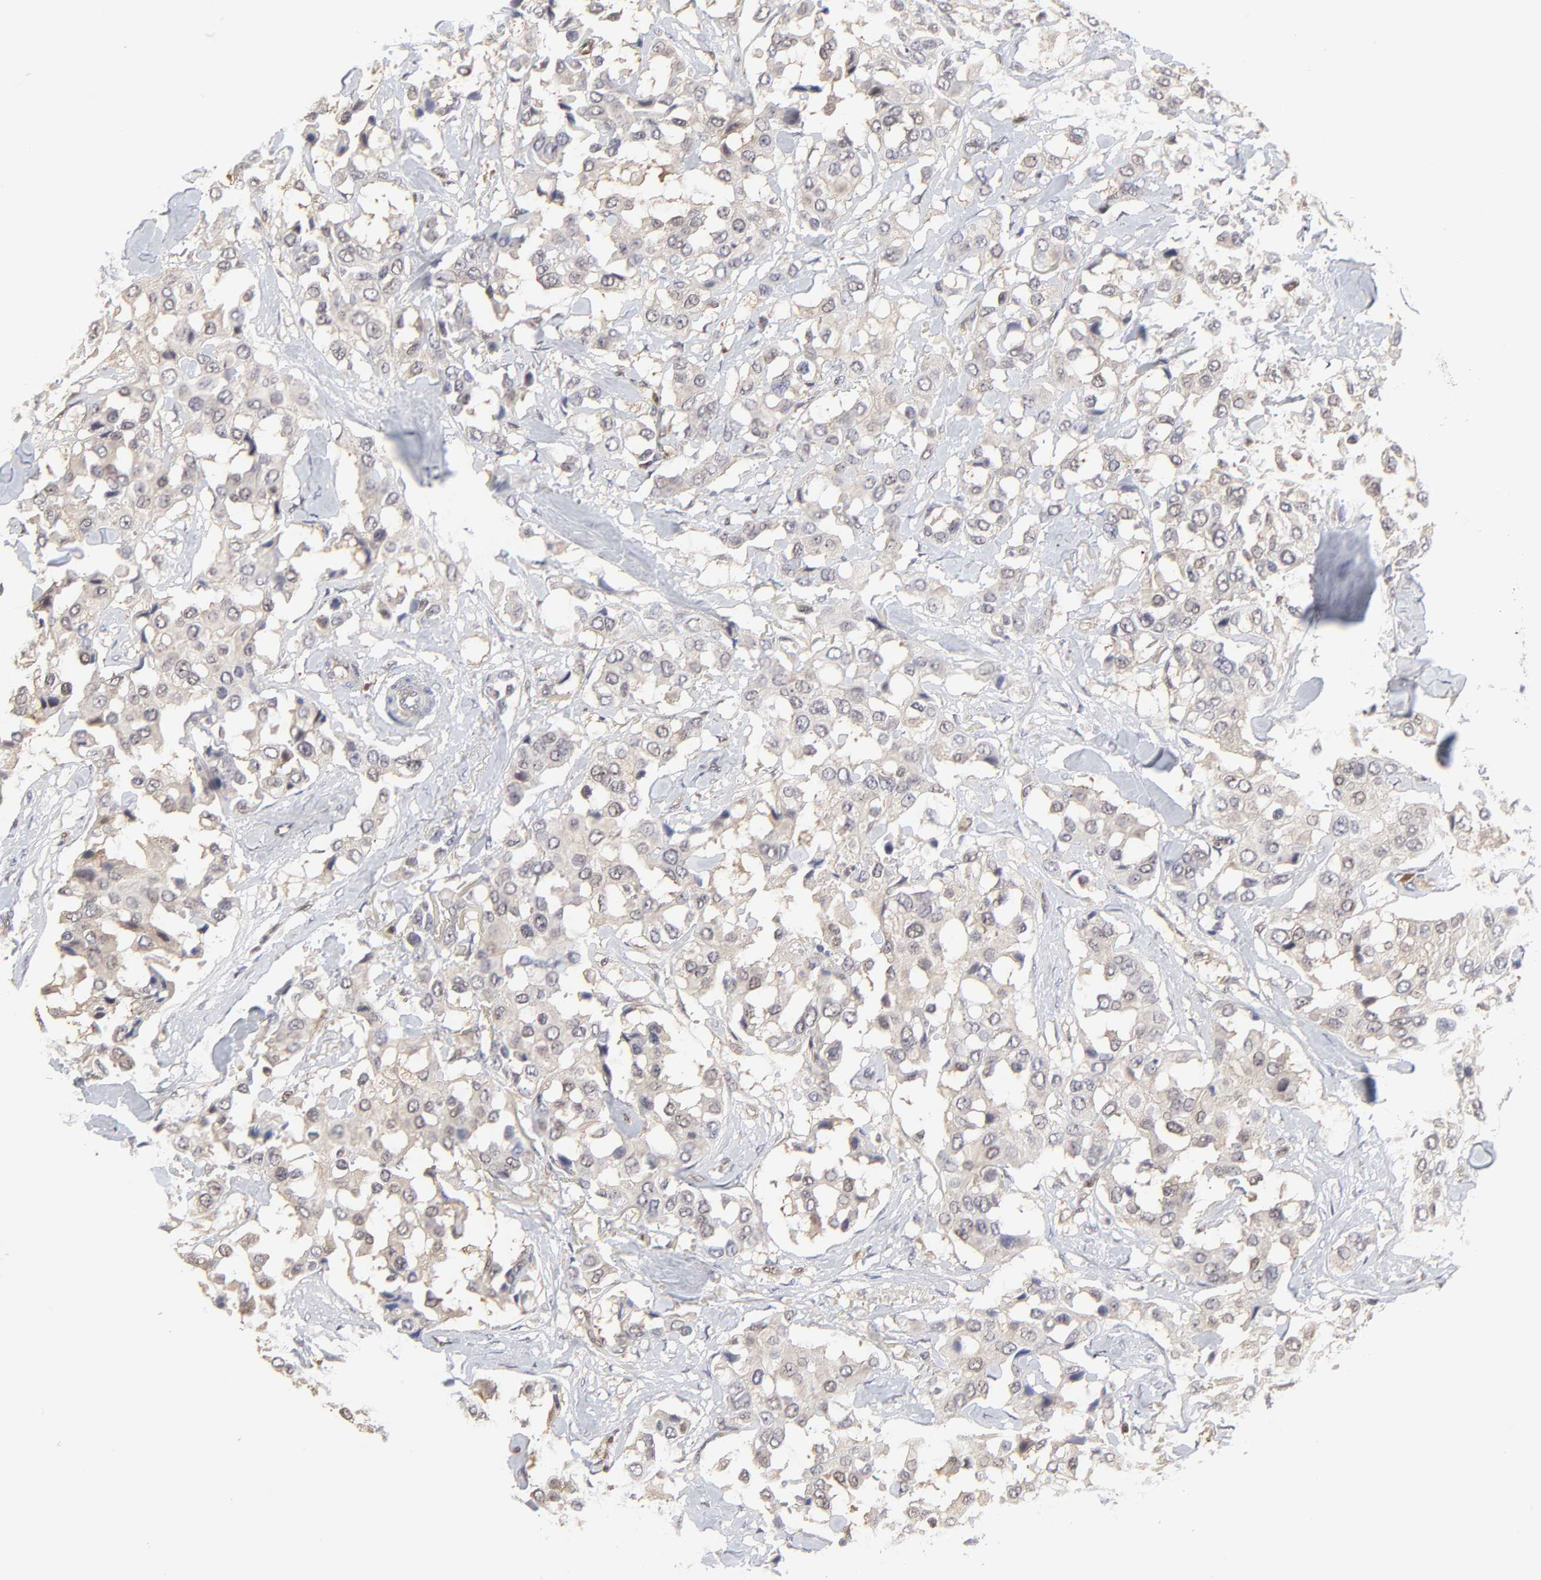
{"staining": {"intensity": "negative", "quantity": "none", "location": "none"}, "tissue": "breast cancer", "cell_type": "Tumor cells", "image_type": "cancer", "snomed": [{"axis": "morphology", "description": "Duct carcinoma"}, {"axis": "topography", "description": "Breast"}], "caption": "The image demonstrates no significant positivity in tumor cells of intraductal carcinoma (breast). Brightfield microscopy of immunohistochemistry stained with DAB (brown) and hematoxylin (blue), captured at high magnification.", "gene": "CASP3", "patient": {"sex": "female", "age": 80}}